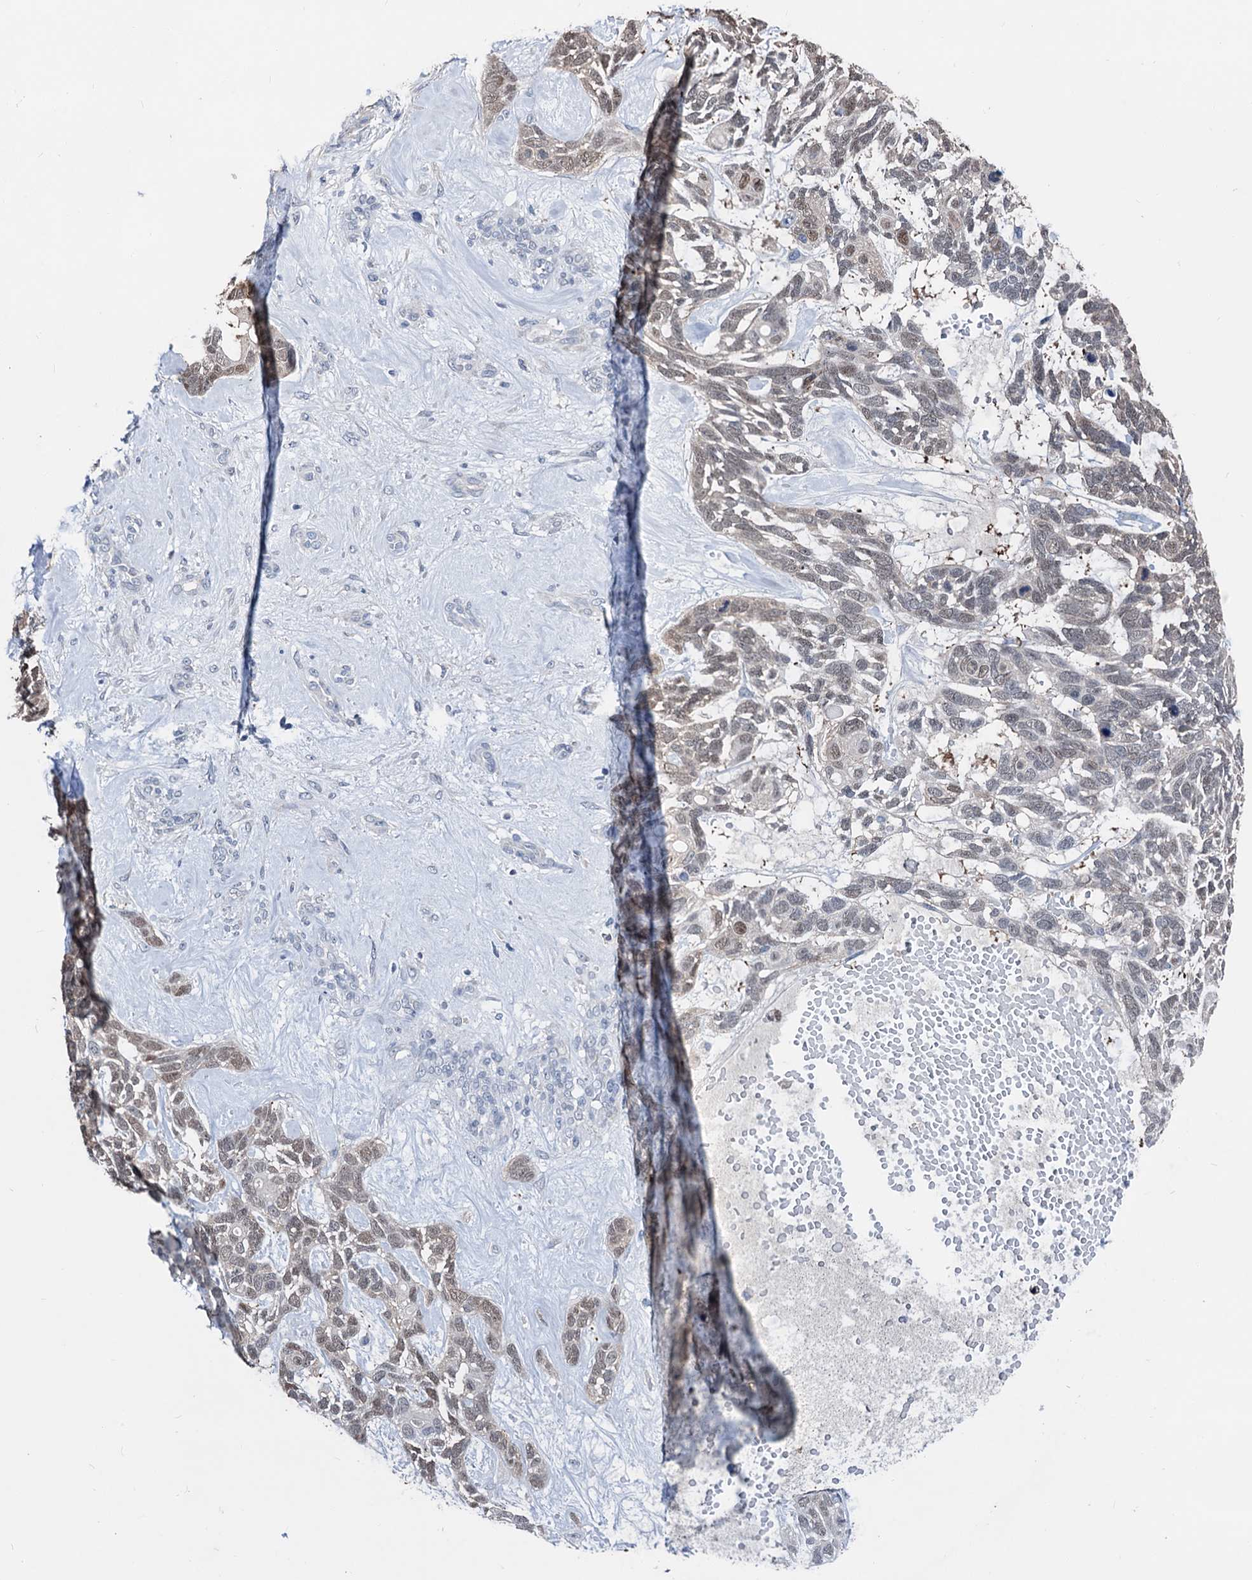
{"staining": {"intensity": "weak", "quantity": "25%-75%", "location": "nuclear"}, "tissue": "skin cancer", "cell_type": "Tumor cells", "image_type": "cancer", "snomed": [{"axis": "morphology", "description": "Basal cell carcinoma"}, {"axis": "topography", "description": "Skin"}], "caption": "IHC histopathology image of neoplastic tissue: human skin basal cell carcinoma stained using IHC demonstrates low levels of weak protein expression localized specifically in the nuclear of tumor cells, appearing as a nuclear brown color.", "gene": "GLO1", "patient": {"sex": "male", "age": 88}}